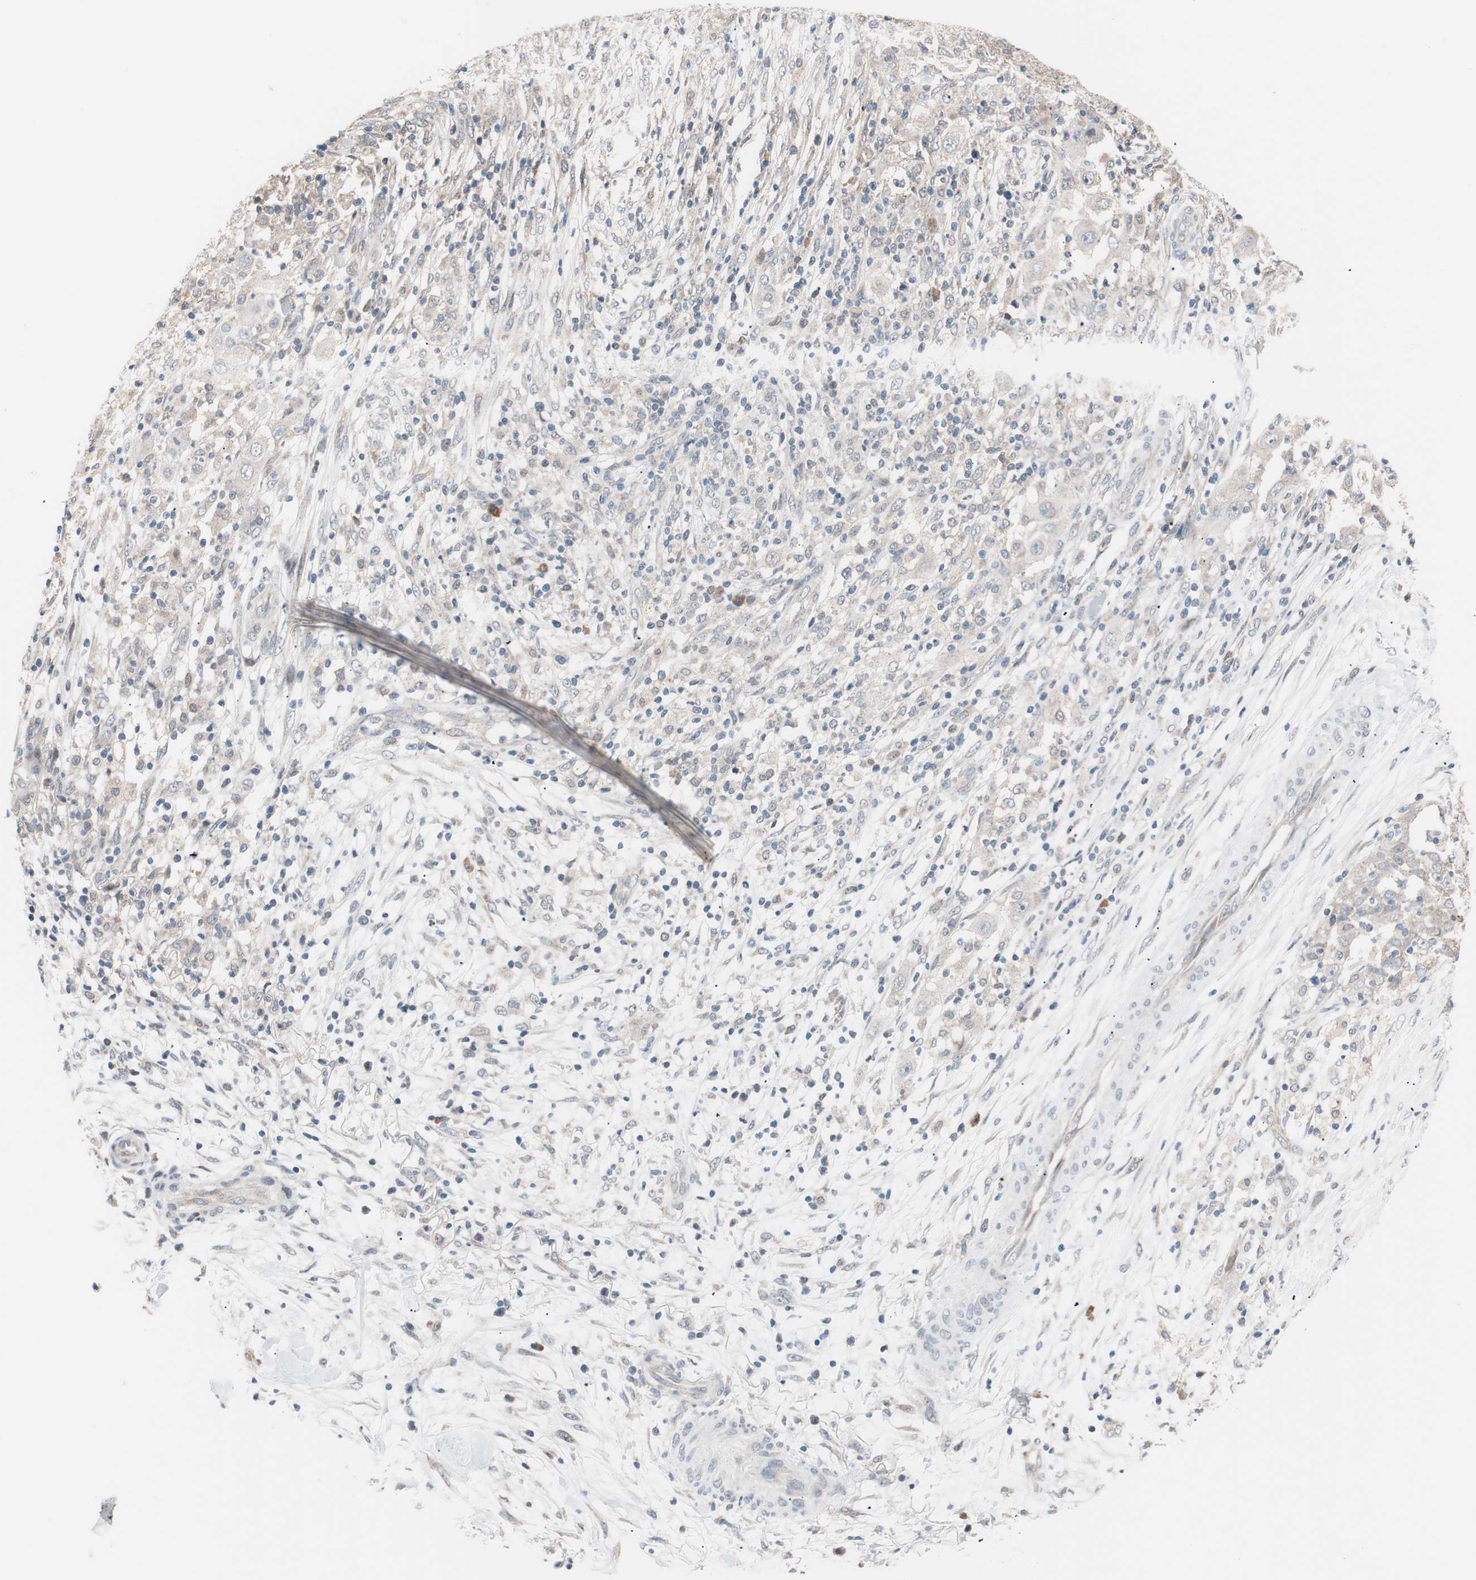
{"staining": {"intensity": "weak", "quantity": "25%-75%", "location": "cytoplasmic/membranous"}, "tissue": "ovarian cancer", "cell_type": "Tumor cells", "image_type": "cancer", "snomed": [{"axis": "morphology", "description": "Carcinoma, endometroid"}, {"axis": "topography", "description": "Ovary"}], "caption": "Protein expression analysis of ovarian cancer exhibits weak cytoplasmic/membranous positivity in about 25%-75% of tumor cells.", "gene": "POLH", "patient": {"sex": "female", "age": 42}}